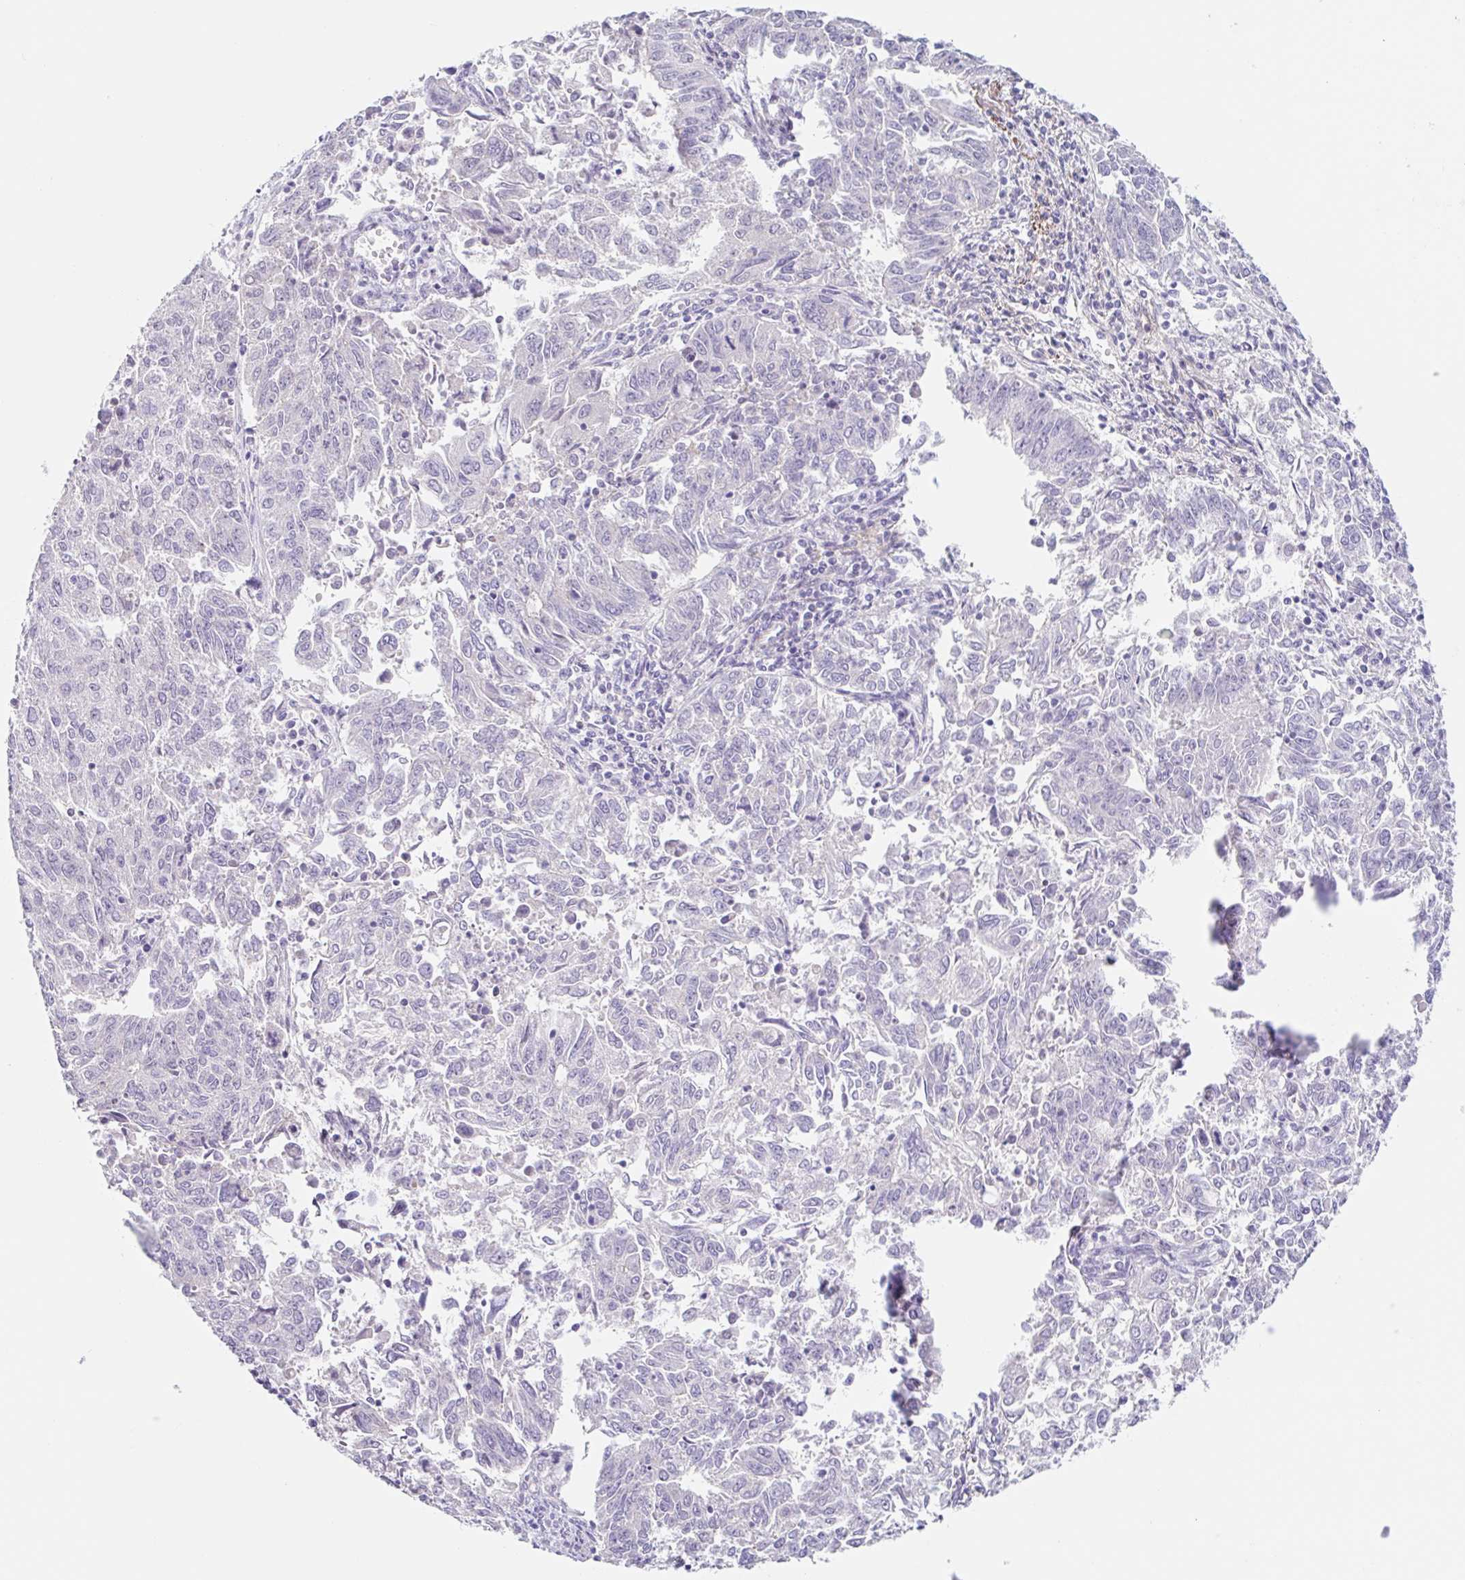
{"staining": {"intensity": "negative", "quantity": "none", "location": "none"}, "tissue": "endometrial cancer", "cell_type": "Tumor cells", "image_type": "cancer", "snomed": [{"axis": "morphology", "description": "Adenocarcinoma, NOS"}, {"axis": "topography", "description": "Endometrium"}], "caption": "This is an IHC micrograph of endometrial cancer (adenocarcinoma). There is no staining in tumor cells.", "gene": "DCAF17", "patient": {"sex": "female", "age": 42}}